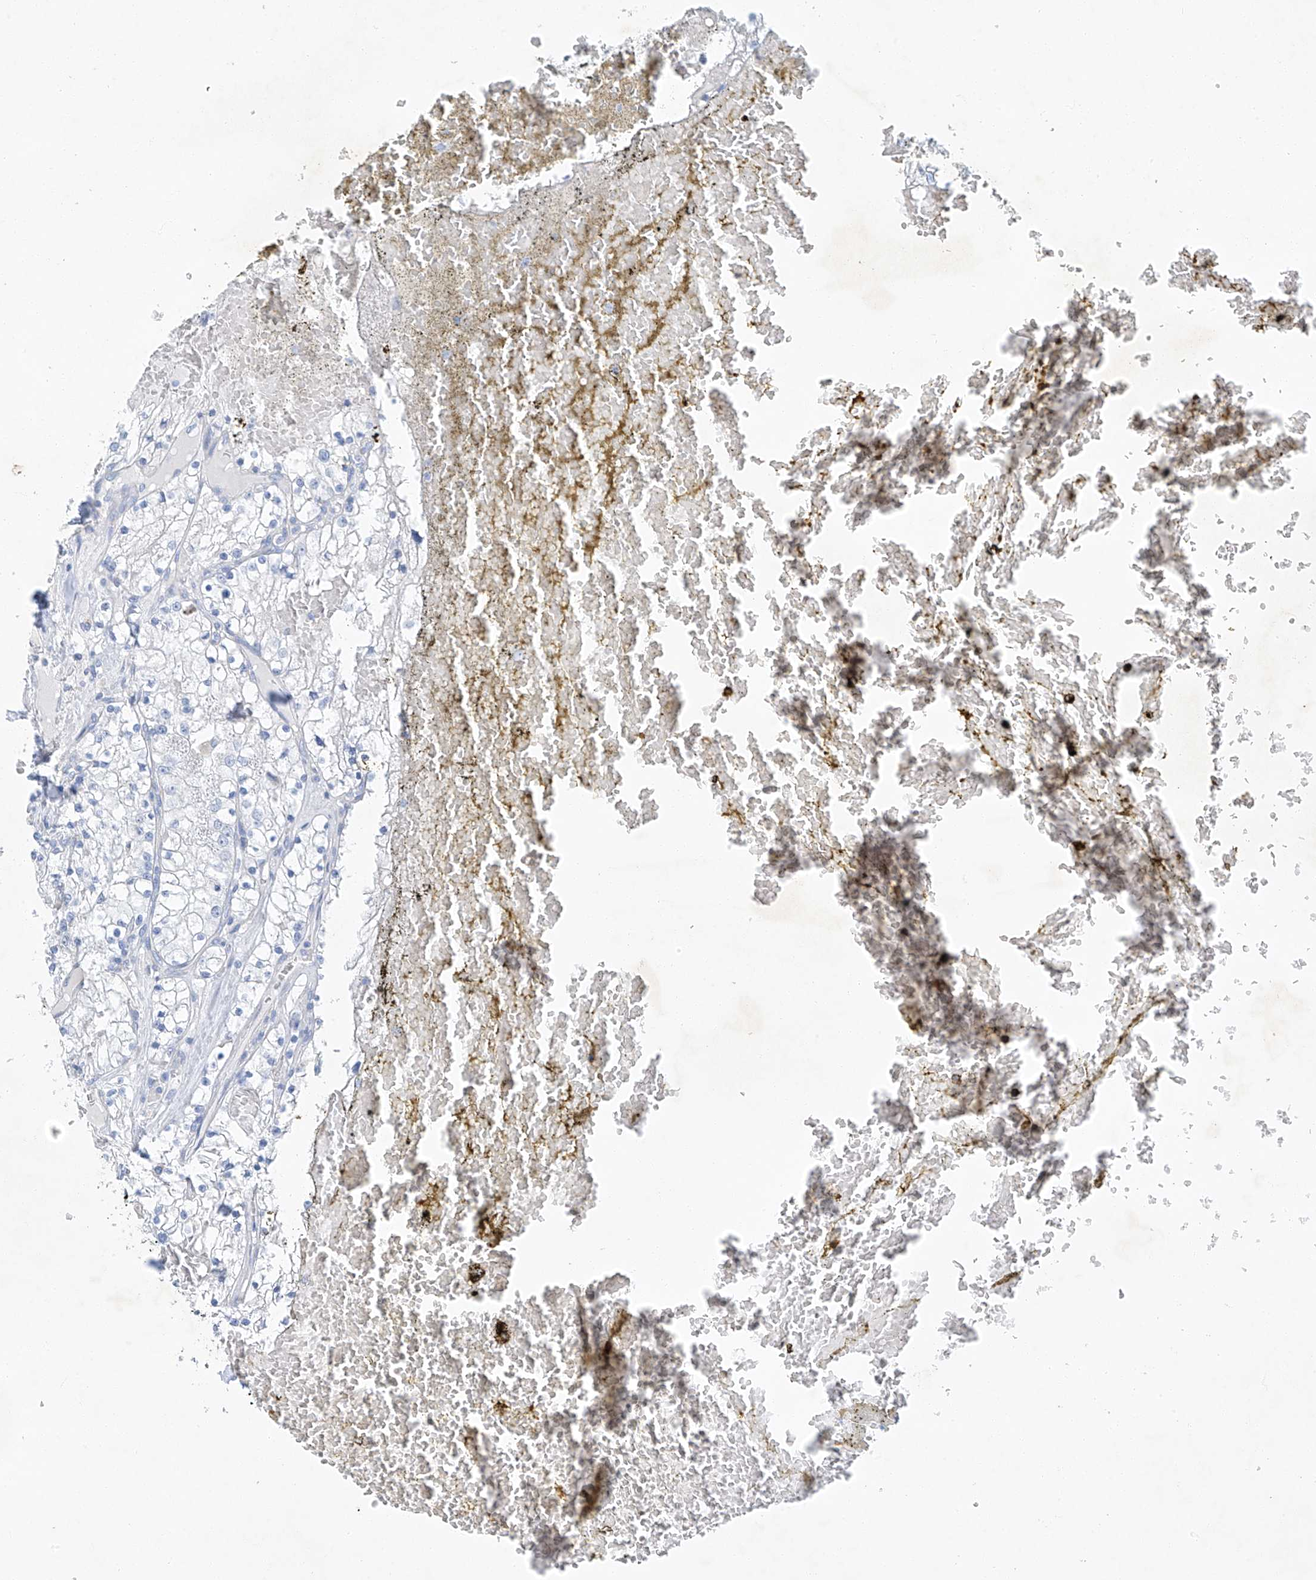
{"staining": {"intensity": "negative", "quantity": "none", "location": "none"}, "tissue": "renal cancer", "cell_type": "Tumor cells", "image_type": "cancer", "snomed": [{"axis": "morphology", "description": "Normal tissue, NOS"}, {"axis": "morphology", "description": "Adenocarcinoma, NOS"}, {"axis": "topography", "description": "Kidney"}], "caption": "High power microscopy histopathology image of an immunohistochemistry histopathology image of adenocarcinoma (renal), revealing no significant positivity in tumor cells.", "gene": "C1orf87", "patient": {"sex": "male", "age": 68}}